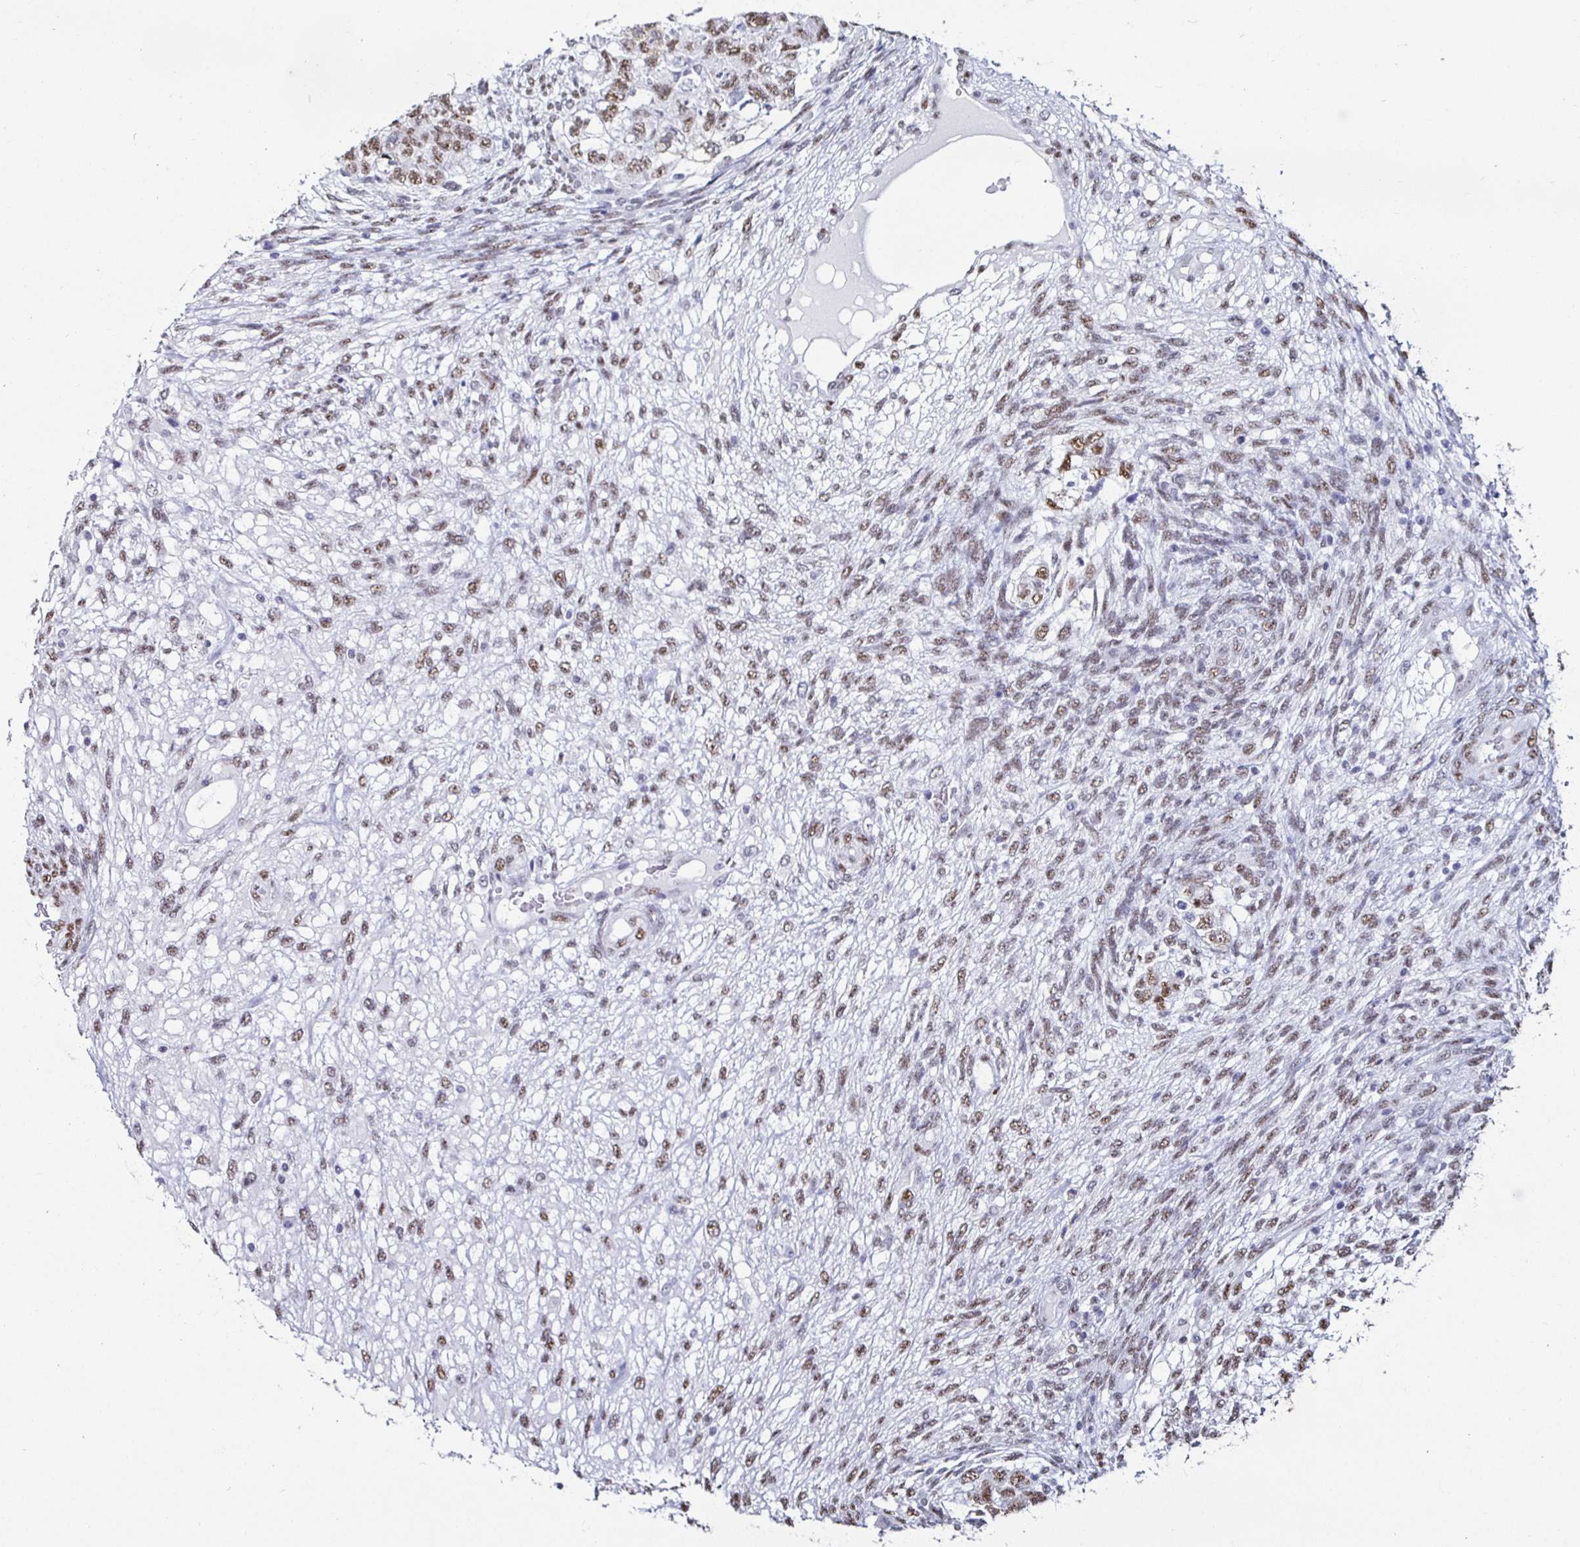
{"staining": {"intensity": "moderate", "quantity": ">75%", "location": "nuclear"}, "tissue": "testis cancer", "cell_type": "Tumor cells", "image_type": "cancer", "snomed": [{"axis": "morphology", "description": "Normal tissue, NOS"}, {"axis": "morphology", "description": "Carcinoma, Embryonal, NOS"}, {"axis": "topography", "description": "Testis"}], "caption": "Human testis cancer stained with a brown dye reveals moderate nuclear positive expression in about >75% of tumor cells.", "gene": "DDX39B", "patient": {"sex": "male", "age": 36}}